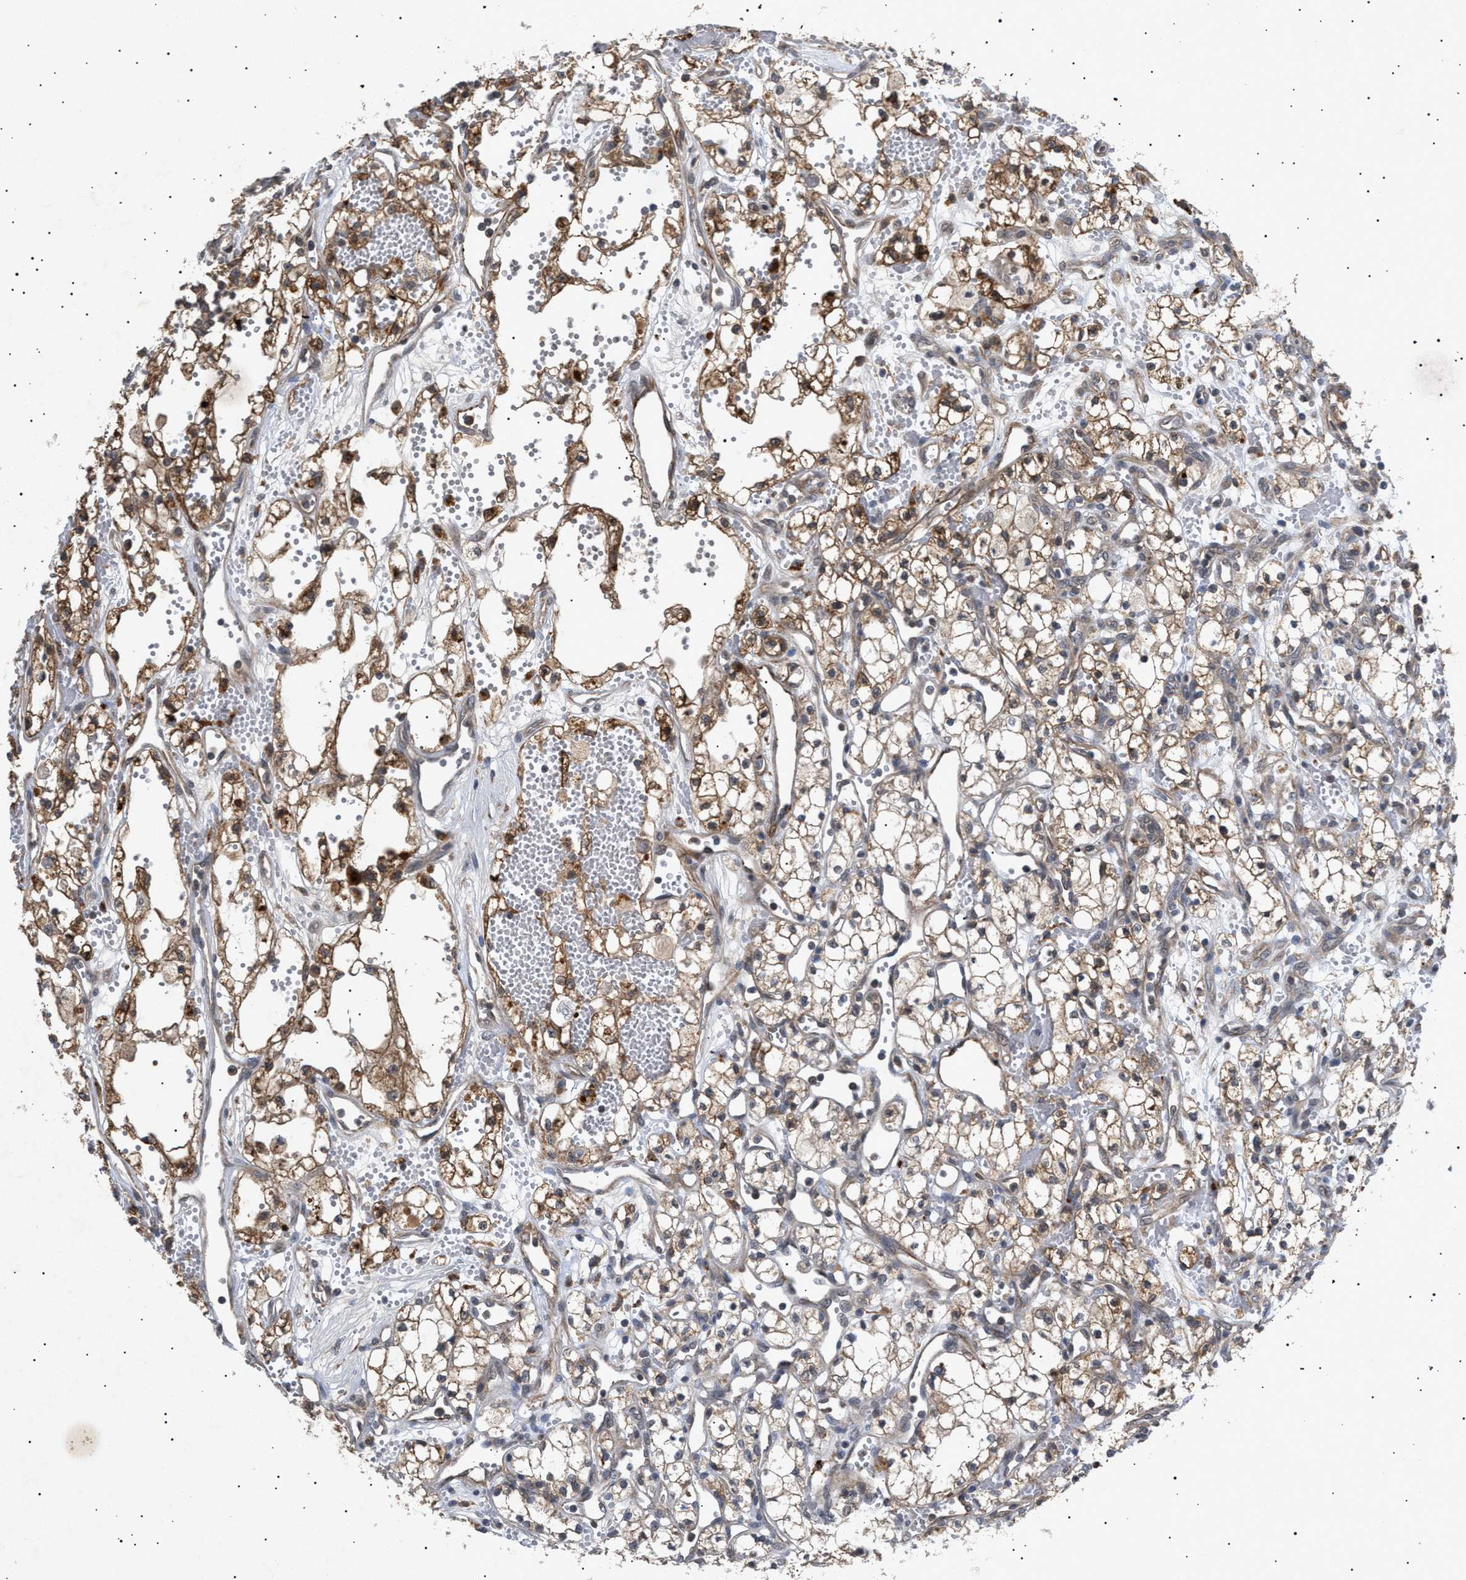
{"staining": {"intensity": "moderate", "quantity": ">75%", "location": "cytoplasmic/membranous"}, "tissue": "renal cancer", "cell_type": "Tumor cells", "image_type": "cancer", "snomed": [{"axis": "morphology", "description": "Adenocarcinoma, NOS"}, {"axis": "topography", "description": "Kidney"}], "caption": "This photomicrograph exhibits immunohistochemistry staining of renal cancer (adenocarcinoma), with medium moderate cytoplasmic/membranous positivity in about >75% of tumor cells.", "gene": "SIRT5", "patient": {"sex": "male", "age": 59}}